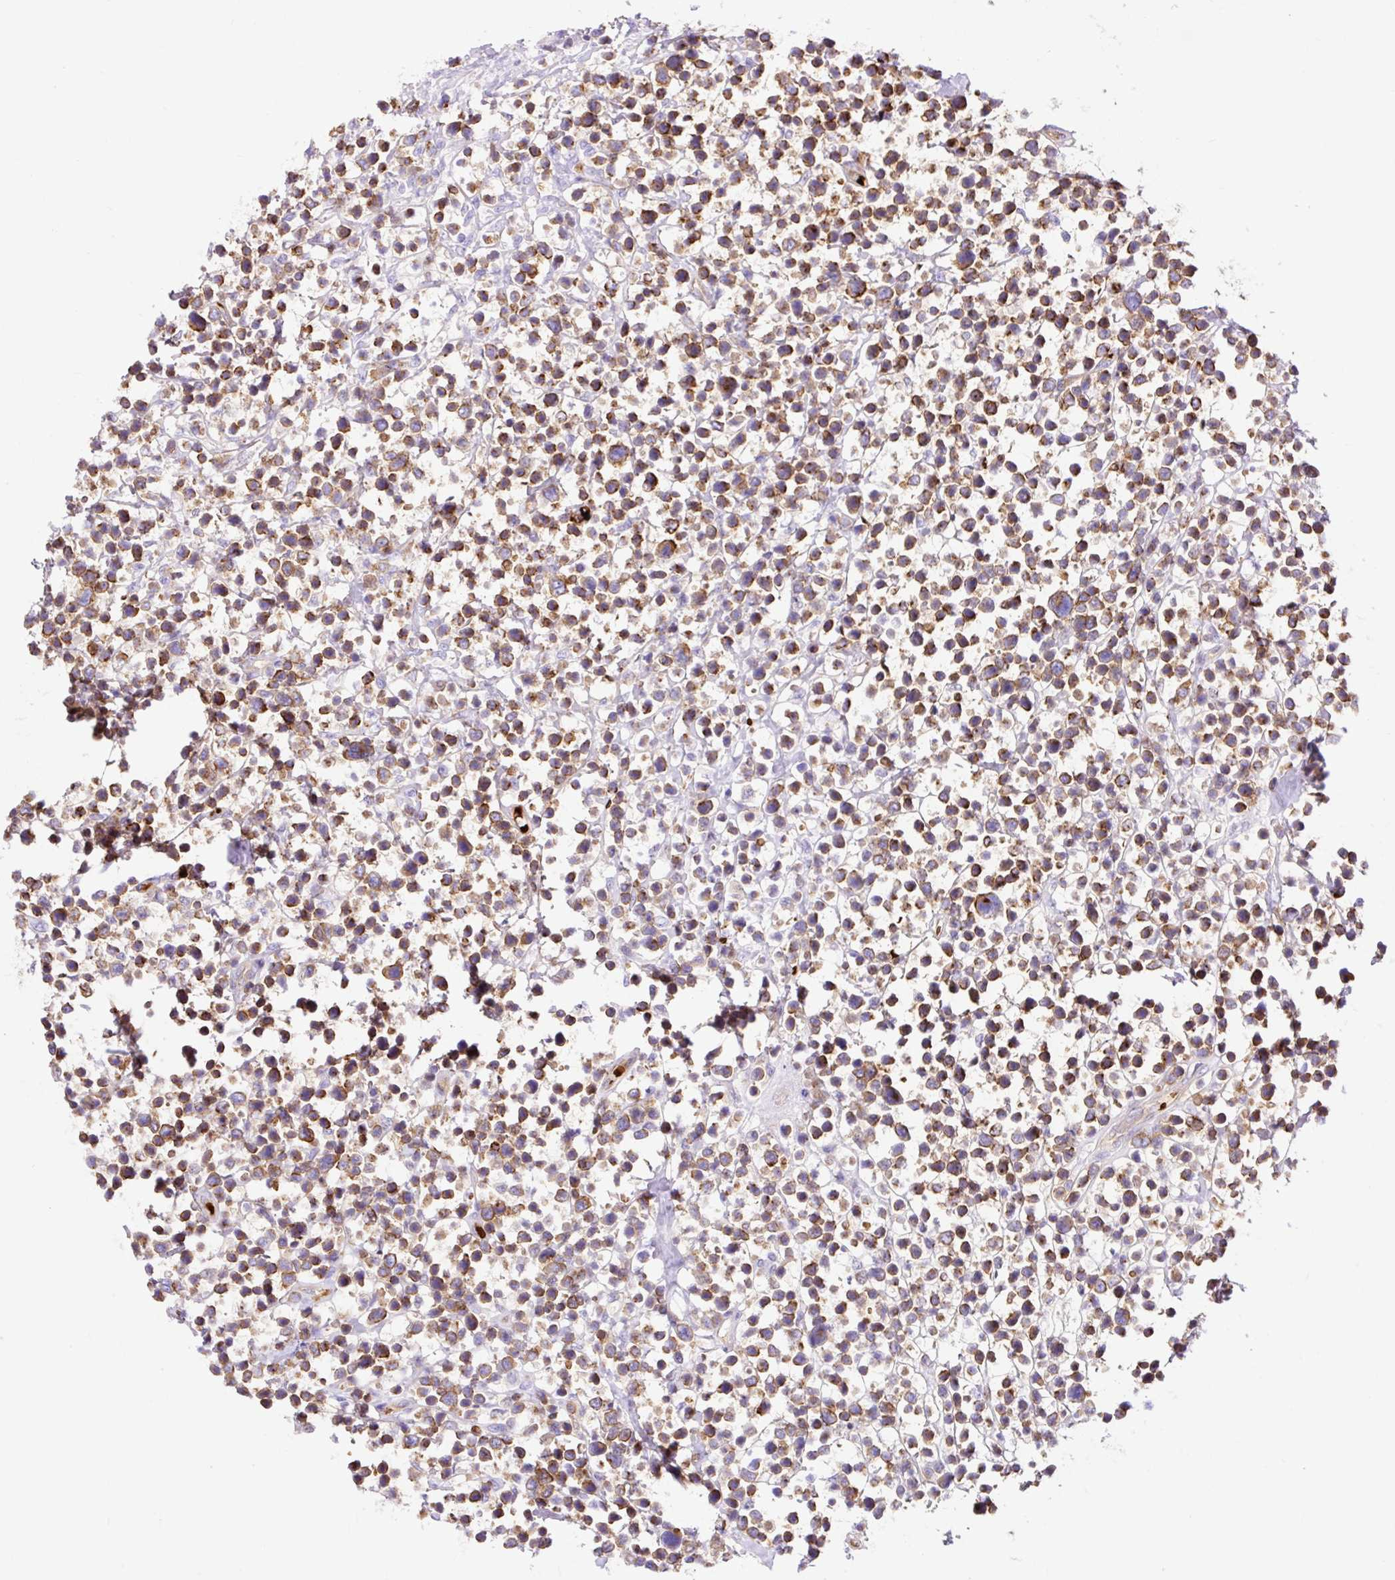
{"staining": {"intensity": "moderate", "quantity": ">75%", "location": "cytoplasmic/membranous"}, "tissue": "lymphoma", "cell_type": "Tumor cells", "image_type": "cancer", "snomed": [{"axis": "morphology", "description": "Malignant lymphoma, non-Hodgkin's type, Low grade"}, {"axis": "topography", "description": "Lymph node"}], "caption": "A medium amount of moderate cytoplasmic/membranous expression is seen in about >75% of tumor cells in low-grade malignant lymphoma, non-Hodgkin's type tissue. (IHC, brightfield microscopy, high magnification).", "gene": "HIP1R", "patient": {"sex": "male", "age": 60}}